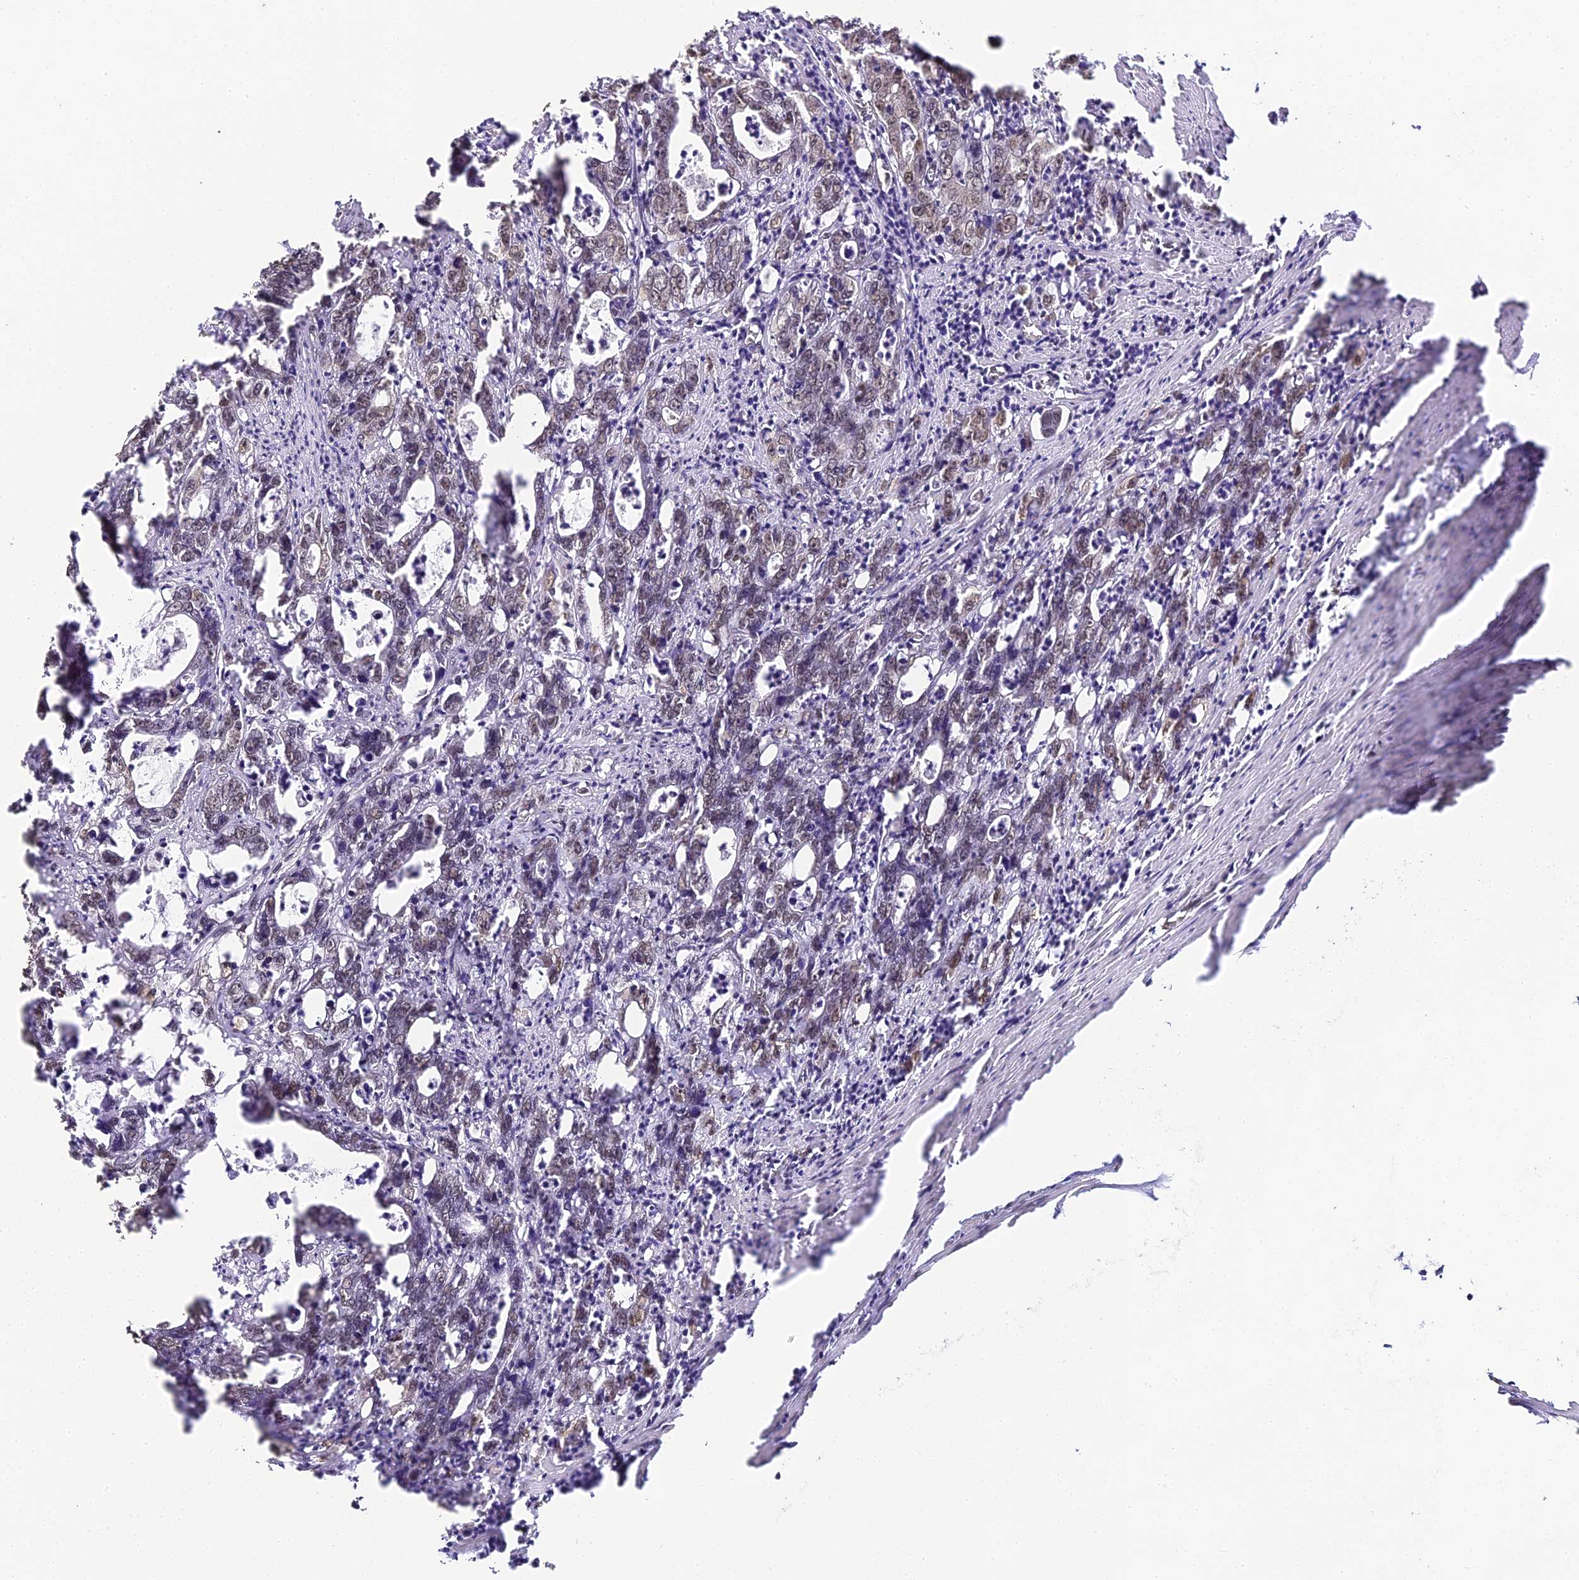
{"staining": {"intensity": "moderate", "quantity": "<25%", "location": "nuclear"}, "tissue": "colorectal cancer", "cell_type": "Tumor cells", "image_type": "cancer", "snomed": [{"axis": "morphology", "description": "Adenocarcinoma, NOS"}, {"axis": "topography", "description": "Colon"}], "caption": "Colorectal cancer (adenocarcinoma) stained for a protein exhibits moderate nuclear positivity in tumor cells.", "gene": "HNRNPA1", "patient": {"sex": "female", "age": 75}}